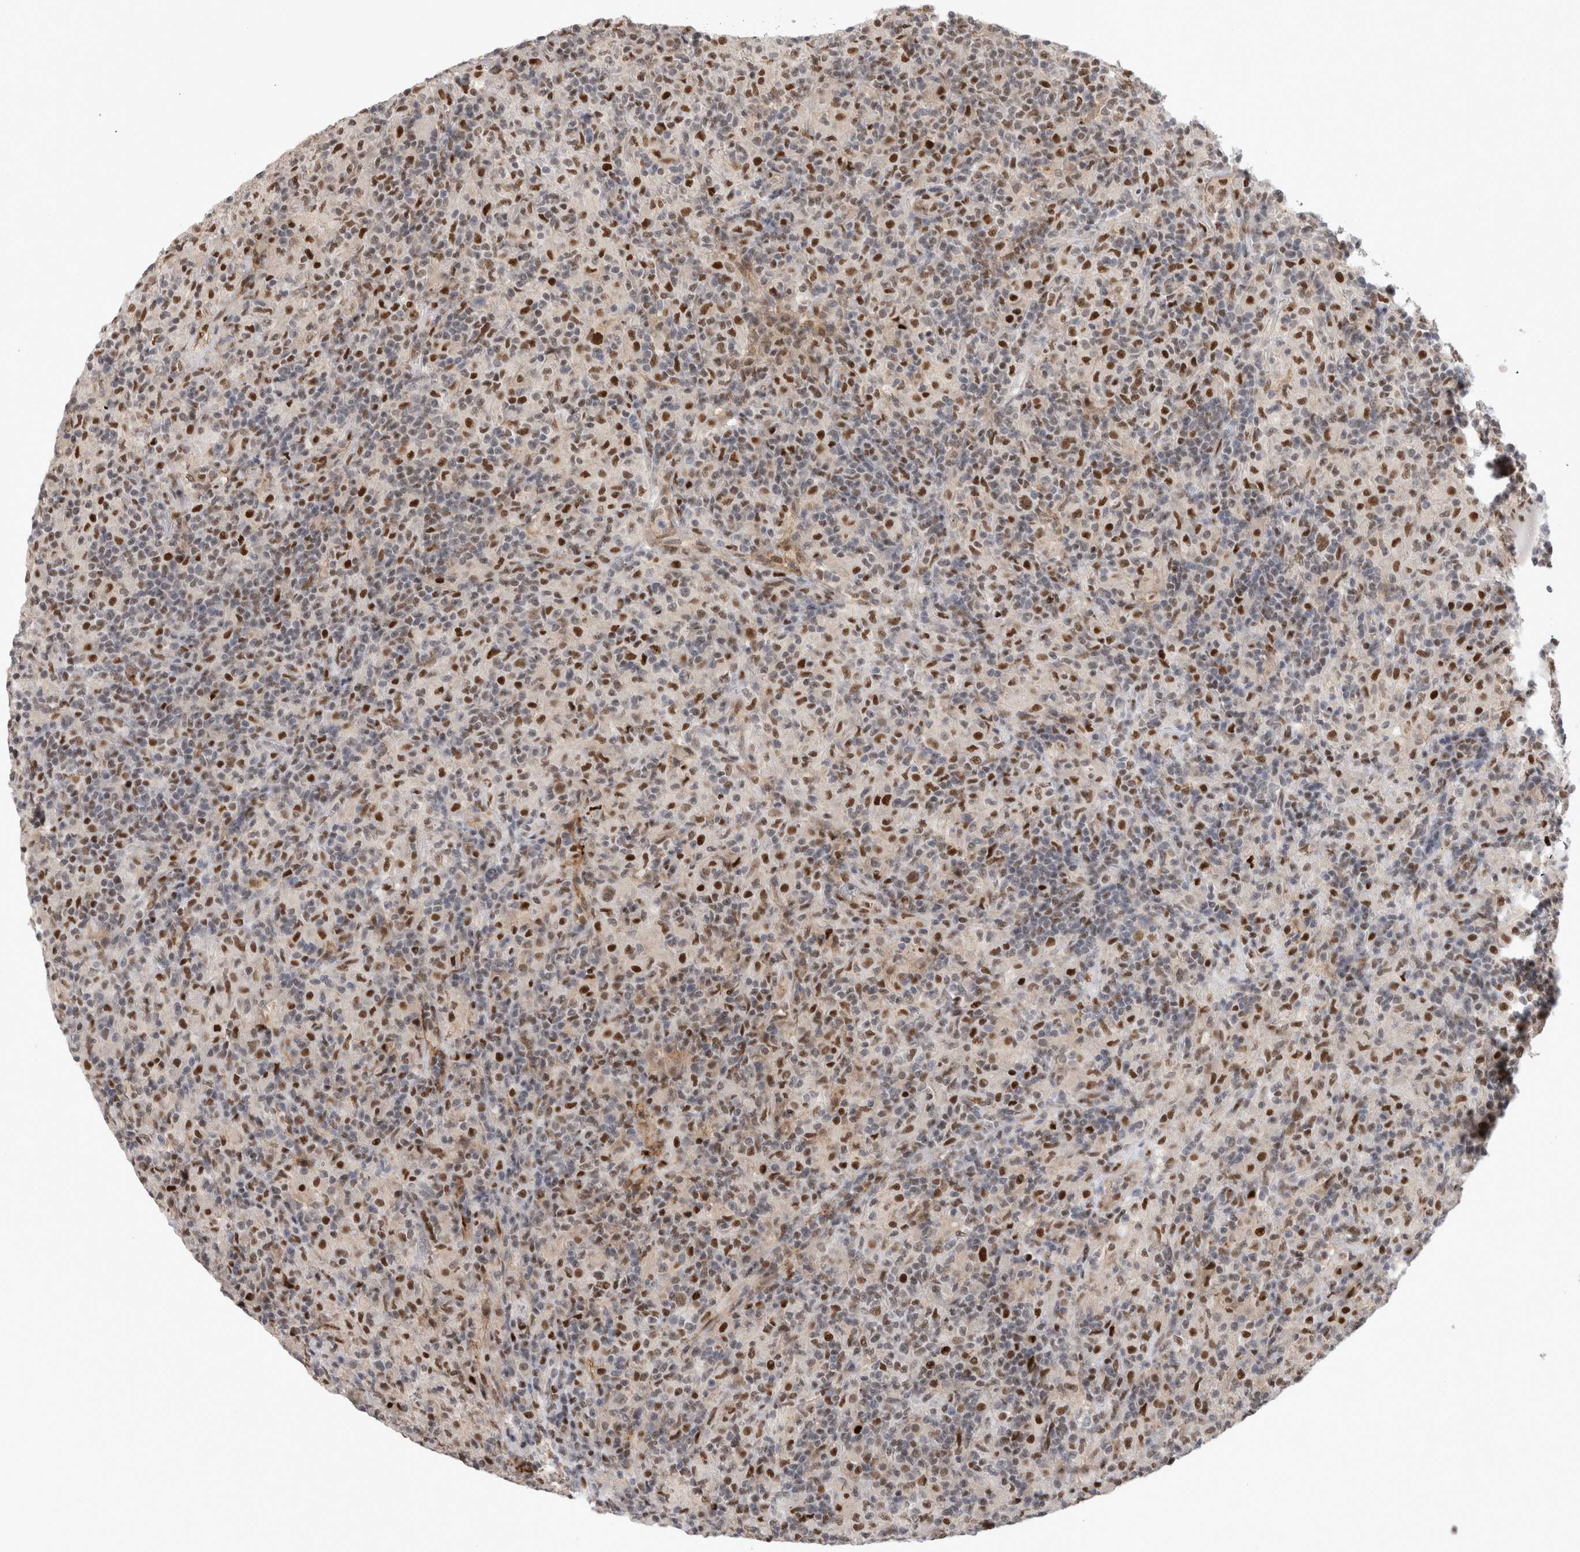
{"staining": {"intensity": "moderate", "quantity": "<25%", "location": "nuclear"}, "tissue": "lymphoma", "cell_type": "Tumor cells", "image_type": "cancer", "snomed": [{"axis": "morphology", "description": "Hodgkin's disease, NOS"}, {"axis": "topography", "description": "Lymph node"}], "caption": "High-power microscopy captured an immunohistochemistry (IHC) histopathology image of Hodgkin's disease, revealing moderate nuclear positivity in approximately <25% of tumor cells.", "gene": "SRARP", "patient": {"sex": "male", "age": 70}}